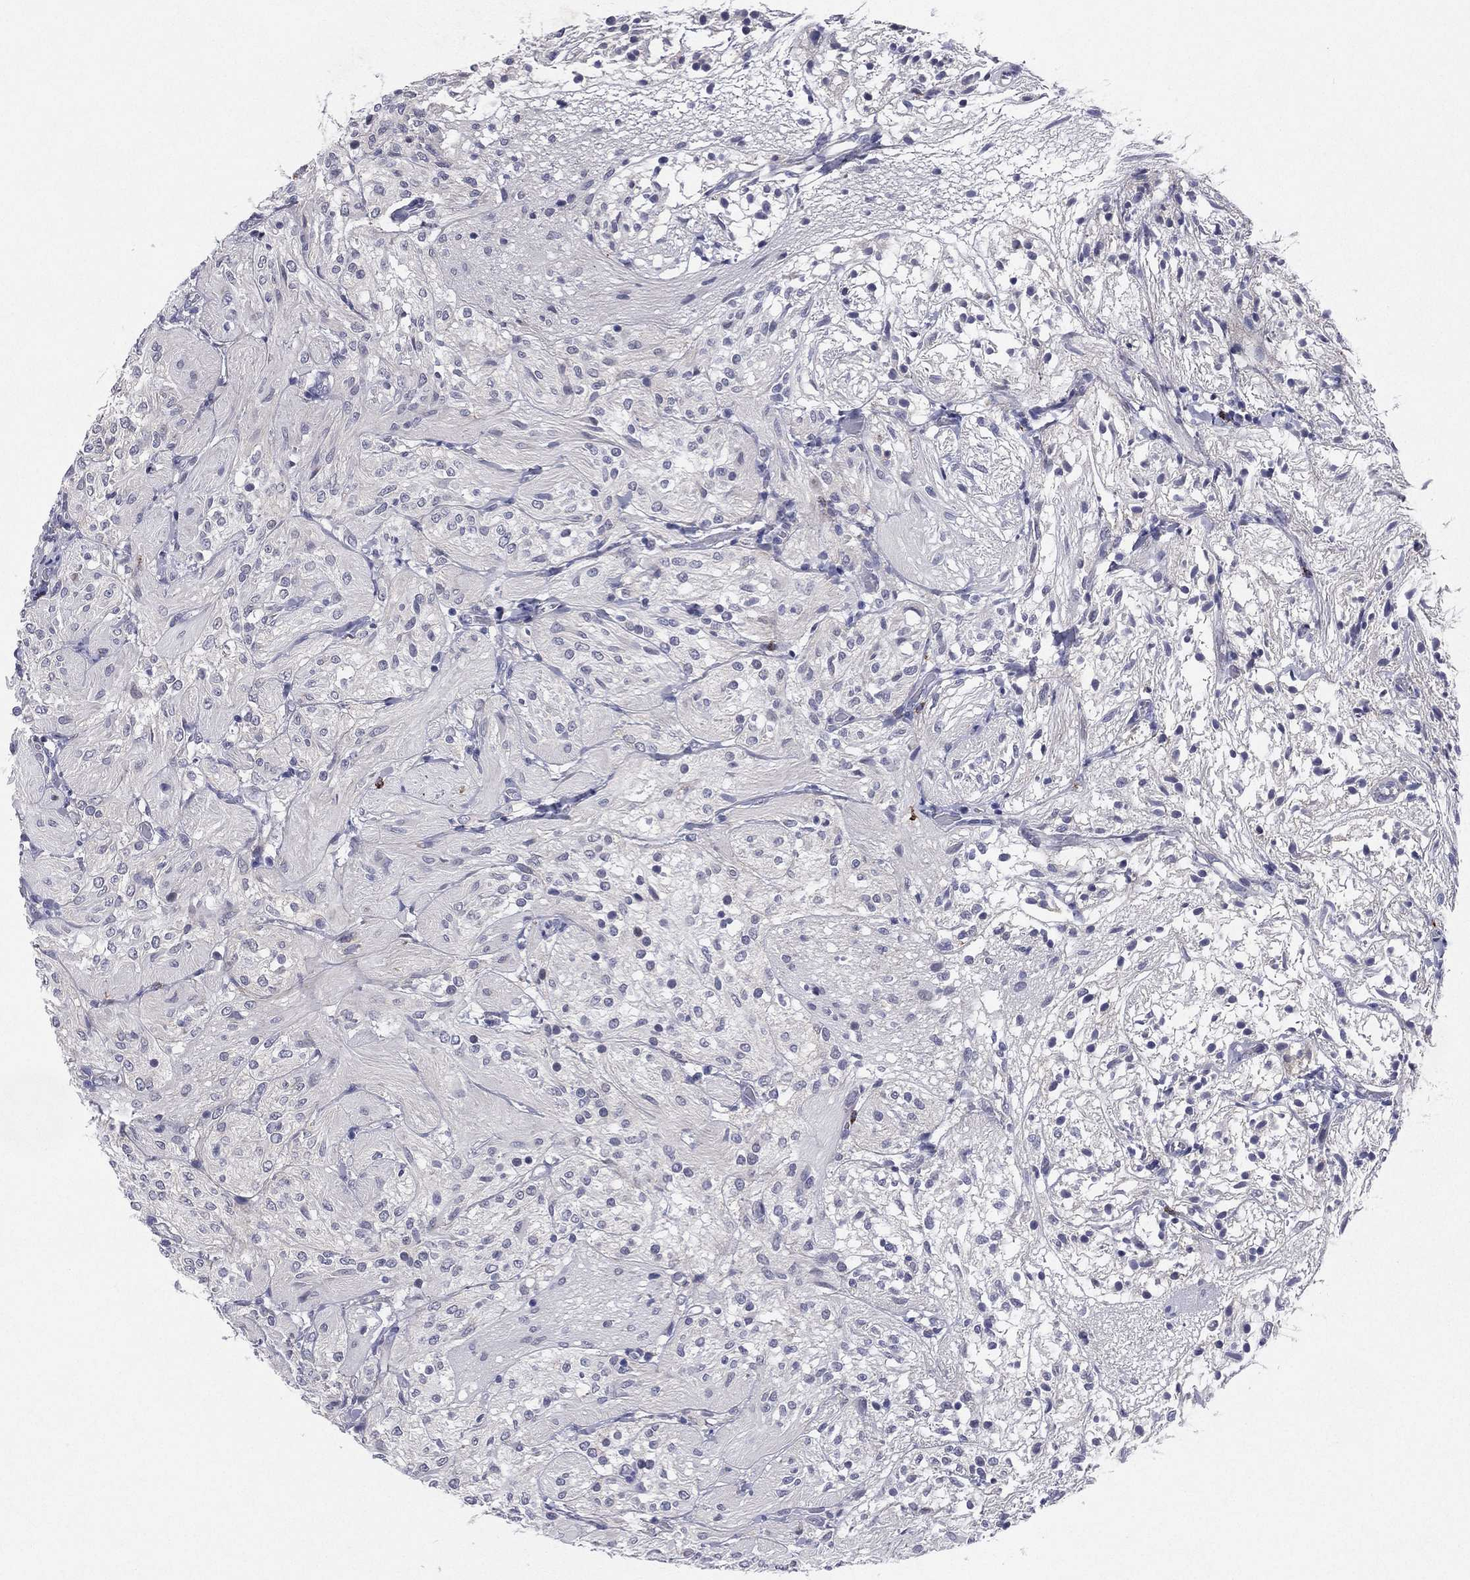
{"staining": {"intensity": "negative", "quantity": "none", "location": "none"}, "tissue": "glioma", "cell_type": "Tumor cells", "image_type": "cancer", "snomed": [{"axis": "morphology", "description": "Glioma, malignant, Low grade"}, {"axis": "topography", "description": "Brain"}], "caption": "High power microscopy photomicrograph of an immunohistochemistry (IHC) histopathology image of malignant low-grade glioma, revealing no significant expression in tumor cells. The staining was performed using DAB (3,3'-diaminobenzidine) to visualize the protein expression in brown, while the nuclei were stained in blue with hematoxylin (Magnification: 20x).", "gene": "HLA-DOA", "patient": {"sex": "male", "age": 3}}